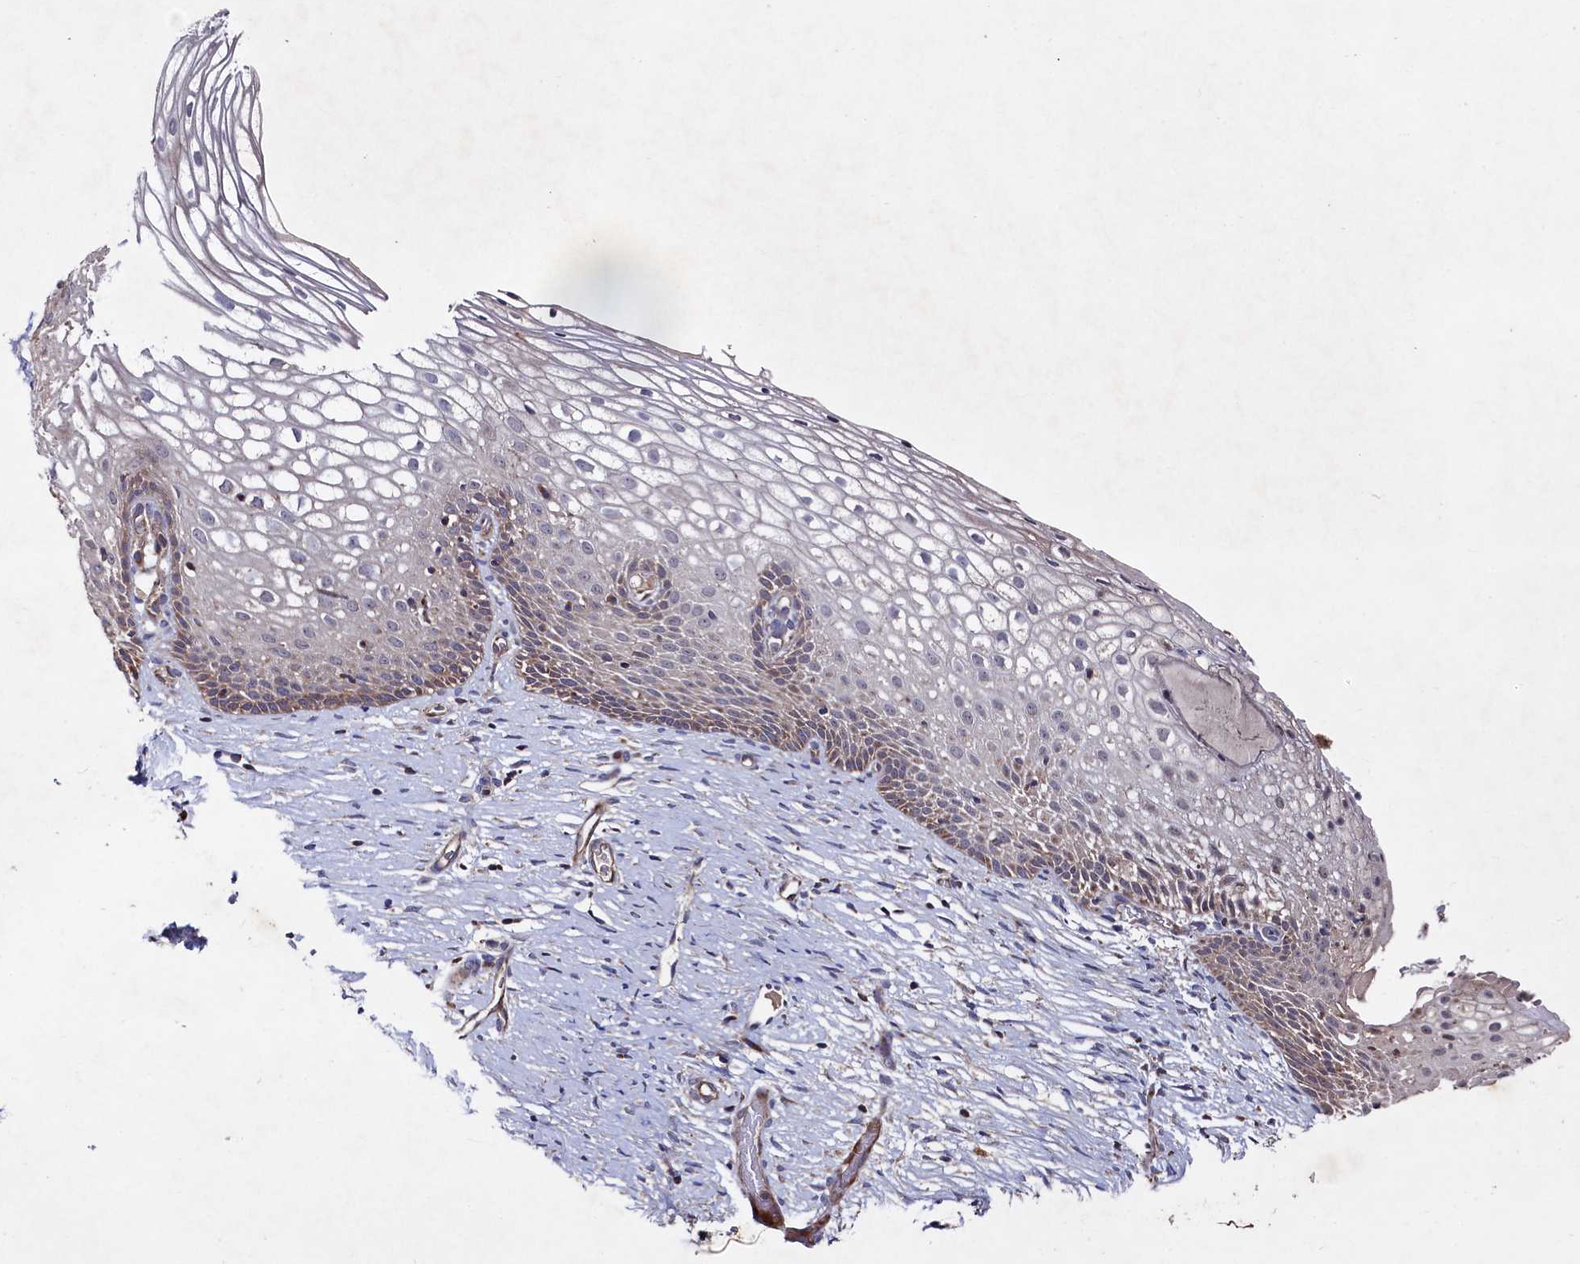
{"staining": {"intensity": "moderate", "quantity": "<25%", "location": "cytoplasmic/membranous"}, "tissue": "cervix", "cell_type": "Glandular cells", "image_type": "normal", "snomed": [{"axis": "morphology", "description": "Normal tissue, NOS"}, {"axis": "topography", "description": "Cervix"}], "caption": "Moderate cytoplasmic/membranous protein expression is identified in approximately <25% of glandular cells in cervix. The staining was performed using DAB to visualize the protein expression in brown, while the nuclei were stained in blue with hematoxylin (Magnification: 20x).", "gene": "SUPV3L1", "patient": {"sex": "female", "age": 33}}